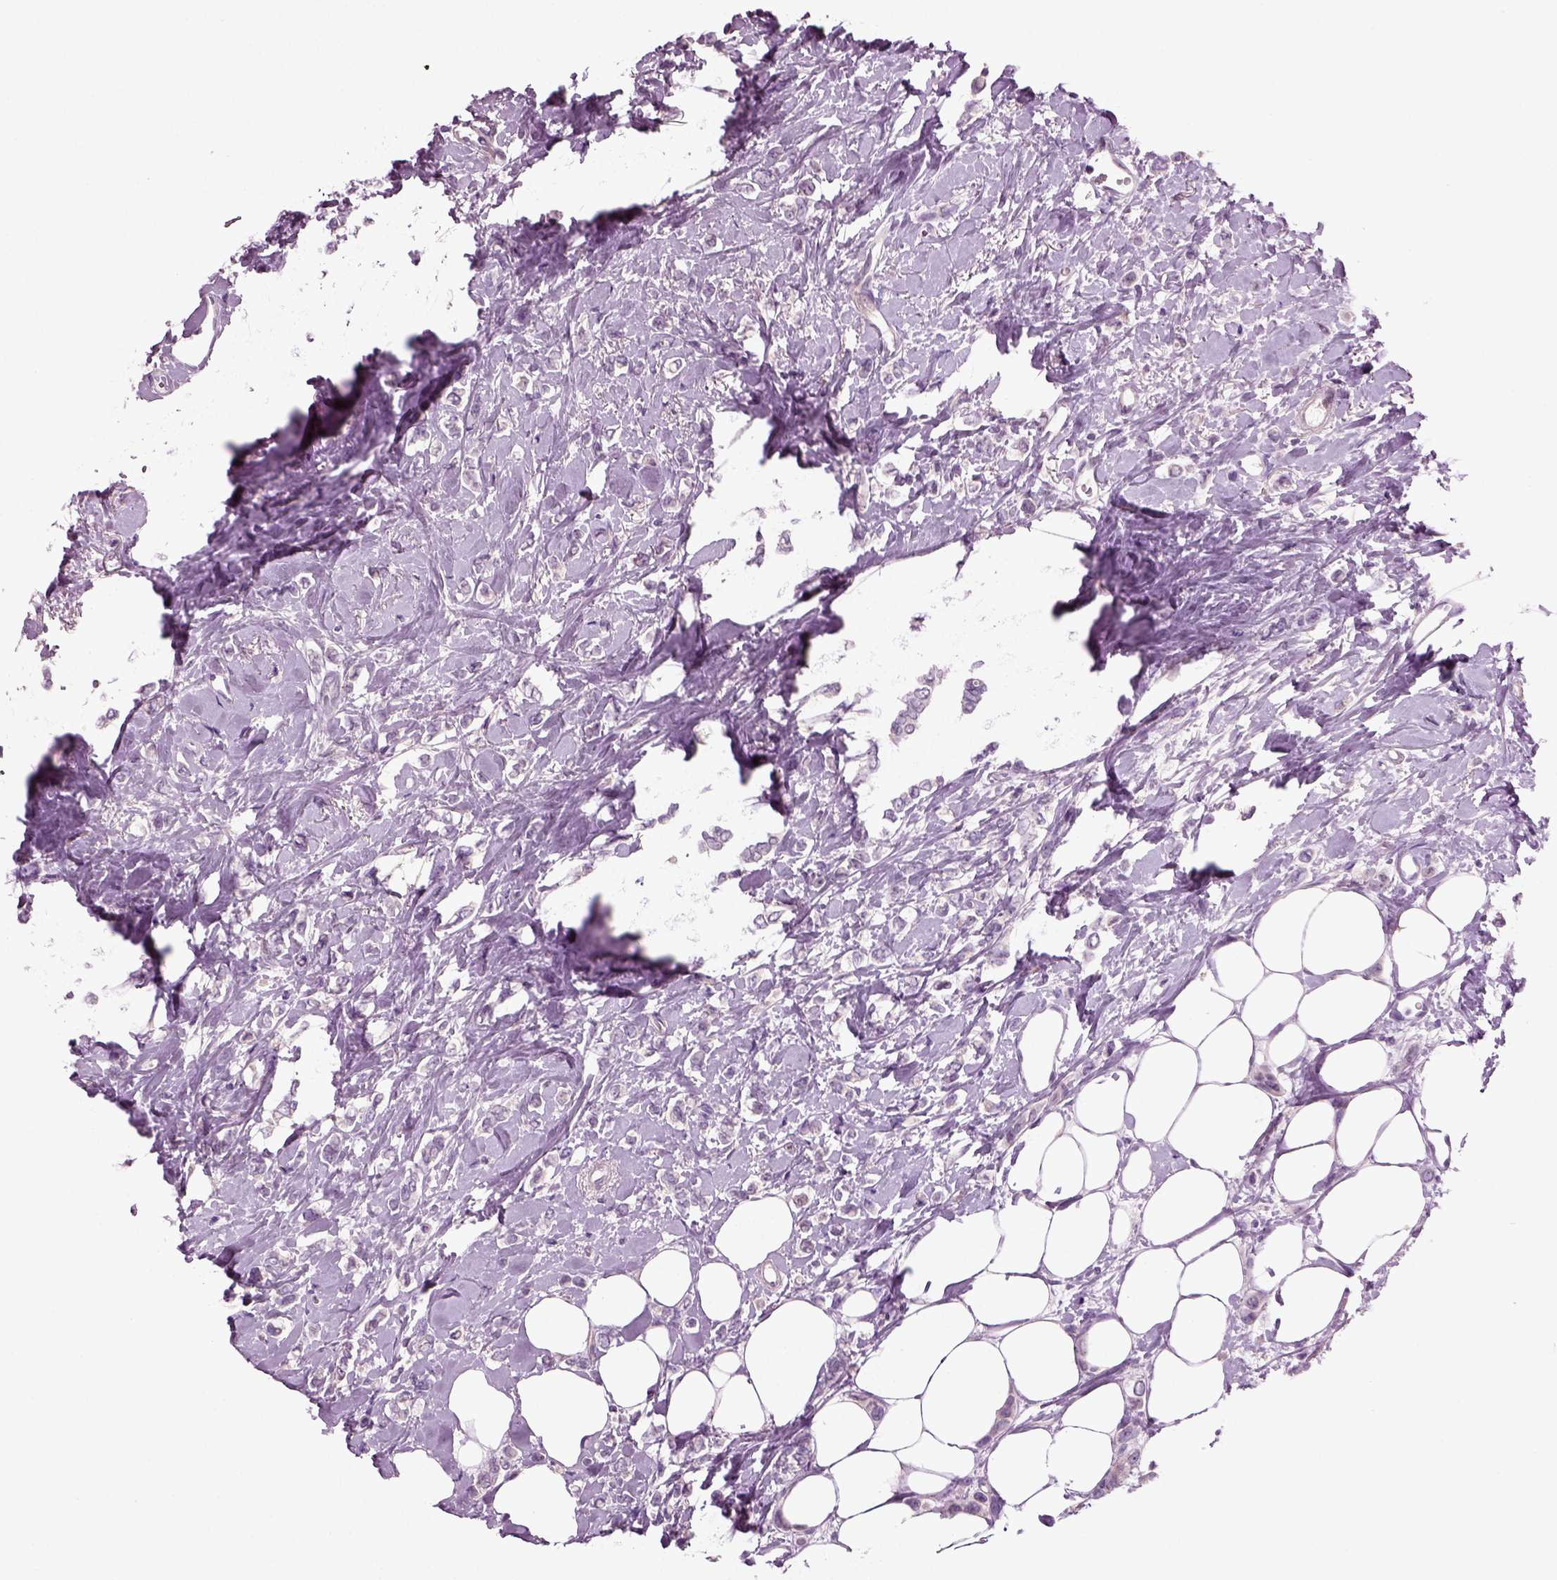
{"staining": {"intensity": "negative", "quantity": "none", "location": "none"}, "tissue": "breast cancer", "cell_type": "Tumor cells", "image_type": "cancer", "snomed": [{"axis": "morphology", "description": "Lobular carcinoma"}, {"axis": "topography", "description": "Breast"}], "caption": "A high-resolution photomicrograph shows immunohistochemistry staining of breast lobular carcinoma, which displays no significant staining in tumor cells.", "gene": "COL9A2", "patient": {"sex": "female", "age": 66}}